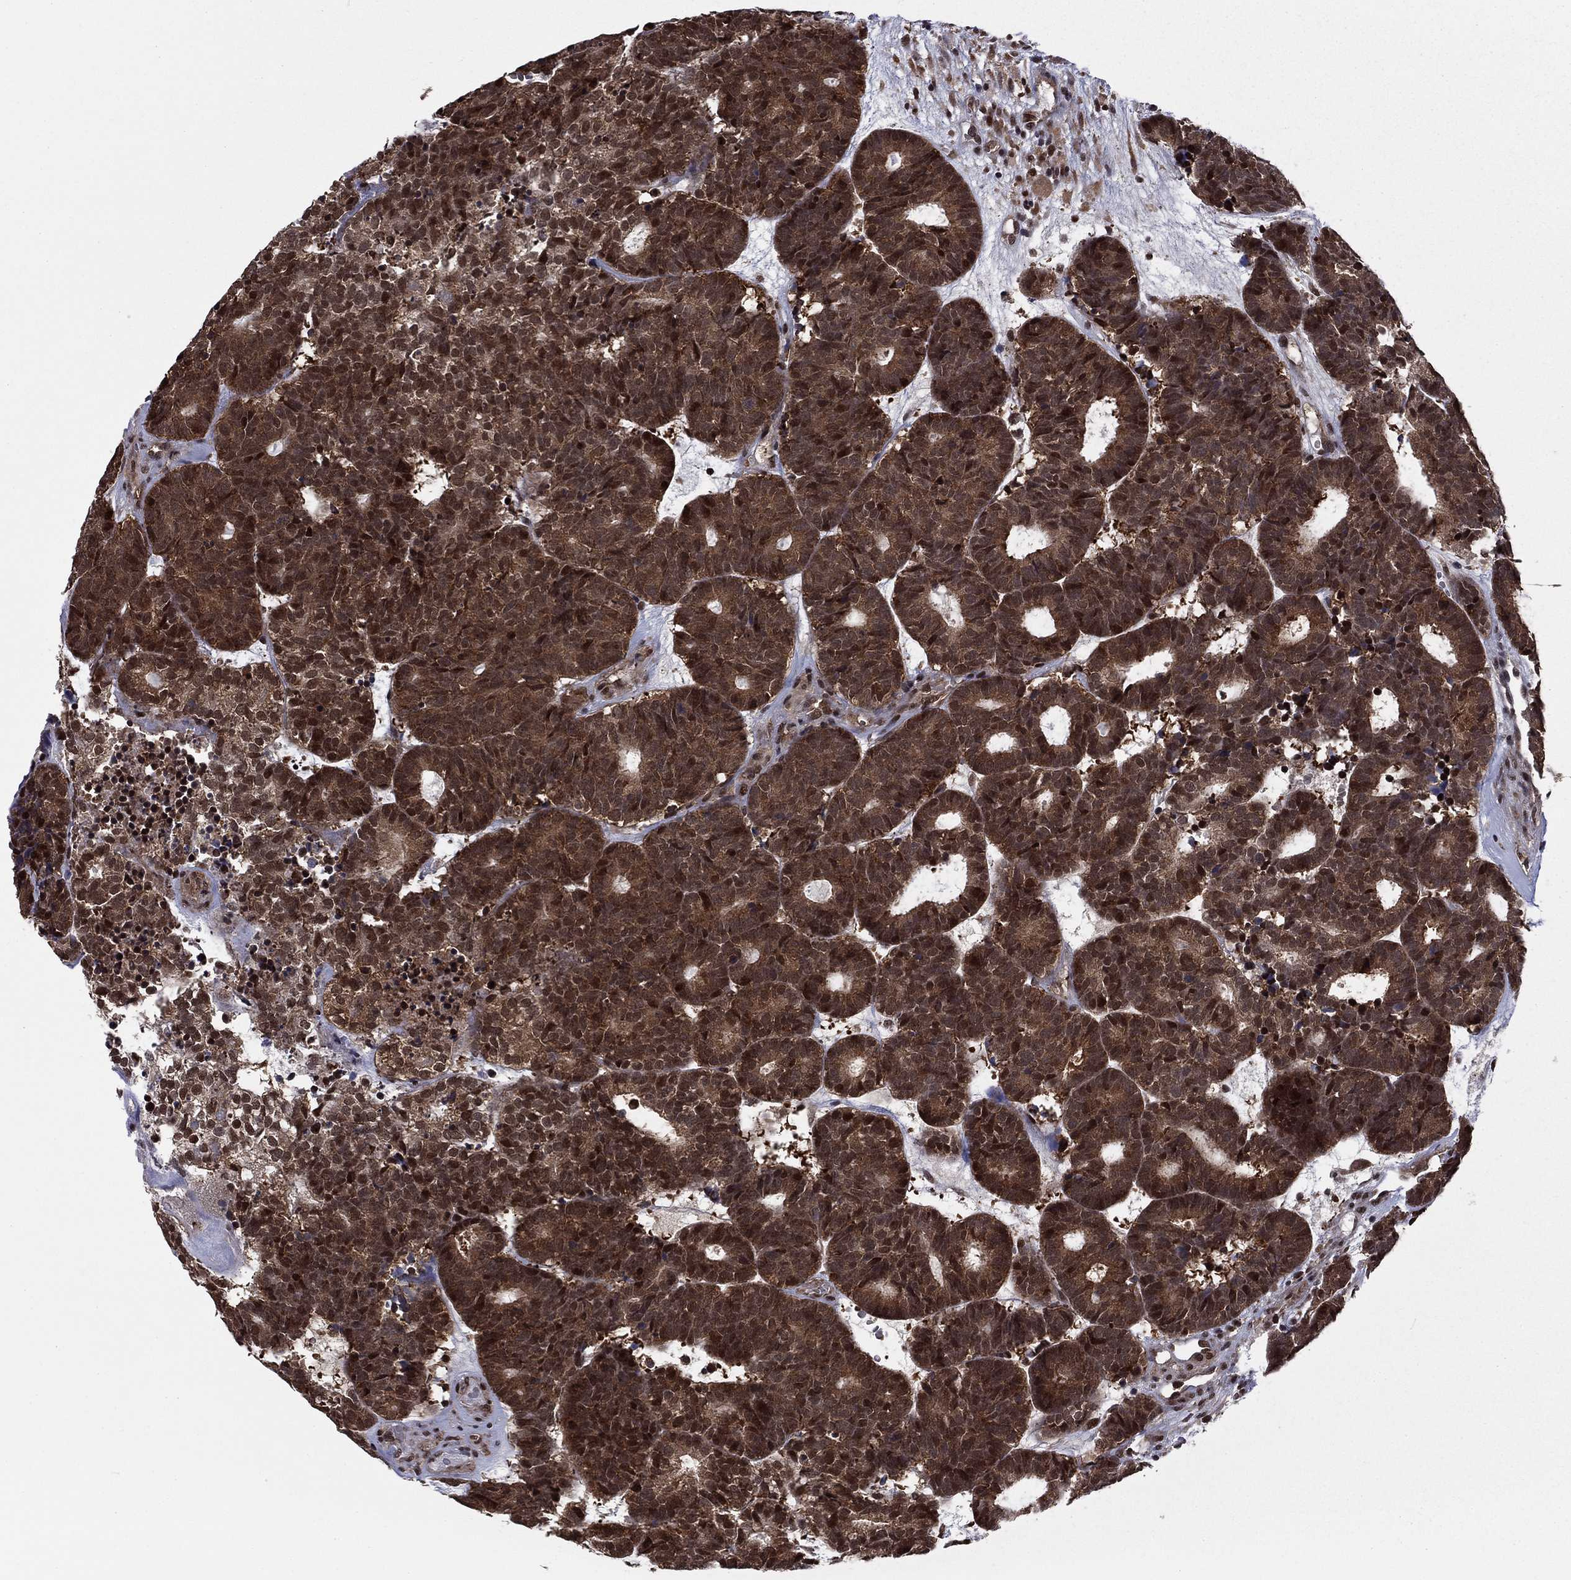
{"staining": {"intensity": "moderate", "quantity": ">75%", "location": "cytoplasmic/membranous,nuclear"}, "tissue": "head and neck cancer", "cell_type": "Tumor cells", "image_type": "cancer", "snomed": [{"axis": "morphology", "description": "Adenocarcinoma, NOS"}, {"axis": "topography", "description": "Head-Neck"}], "caption": "Protein expression by immunohistochemistry reveals moderate cytoplasmic/membranous and nuclear staining in about >75% of tumor cells in adenocarcinoma (head and neck).", "gene": "PSMD2", "patient": {"sex": "female", "age": 81}}